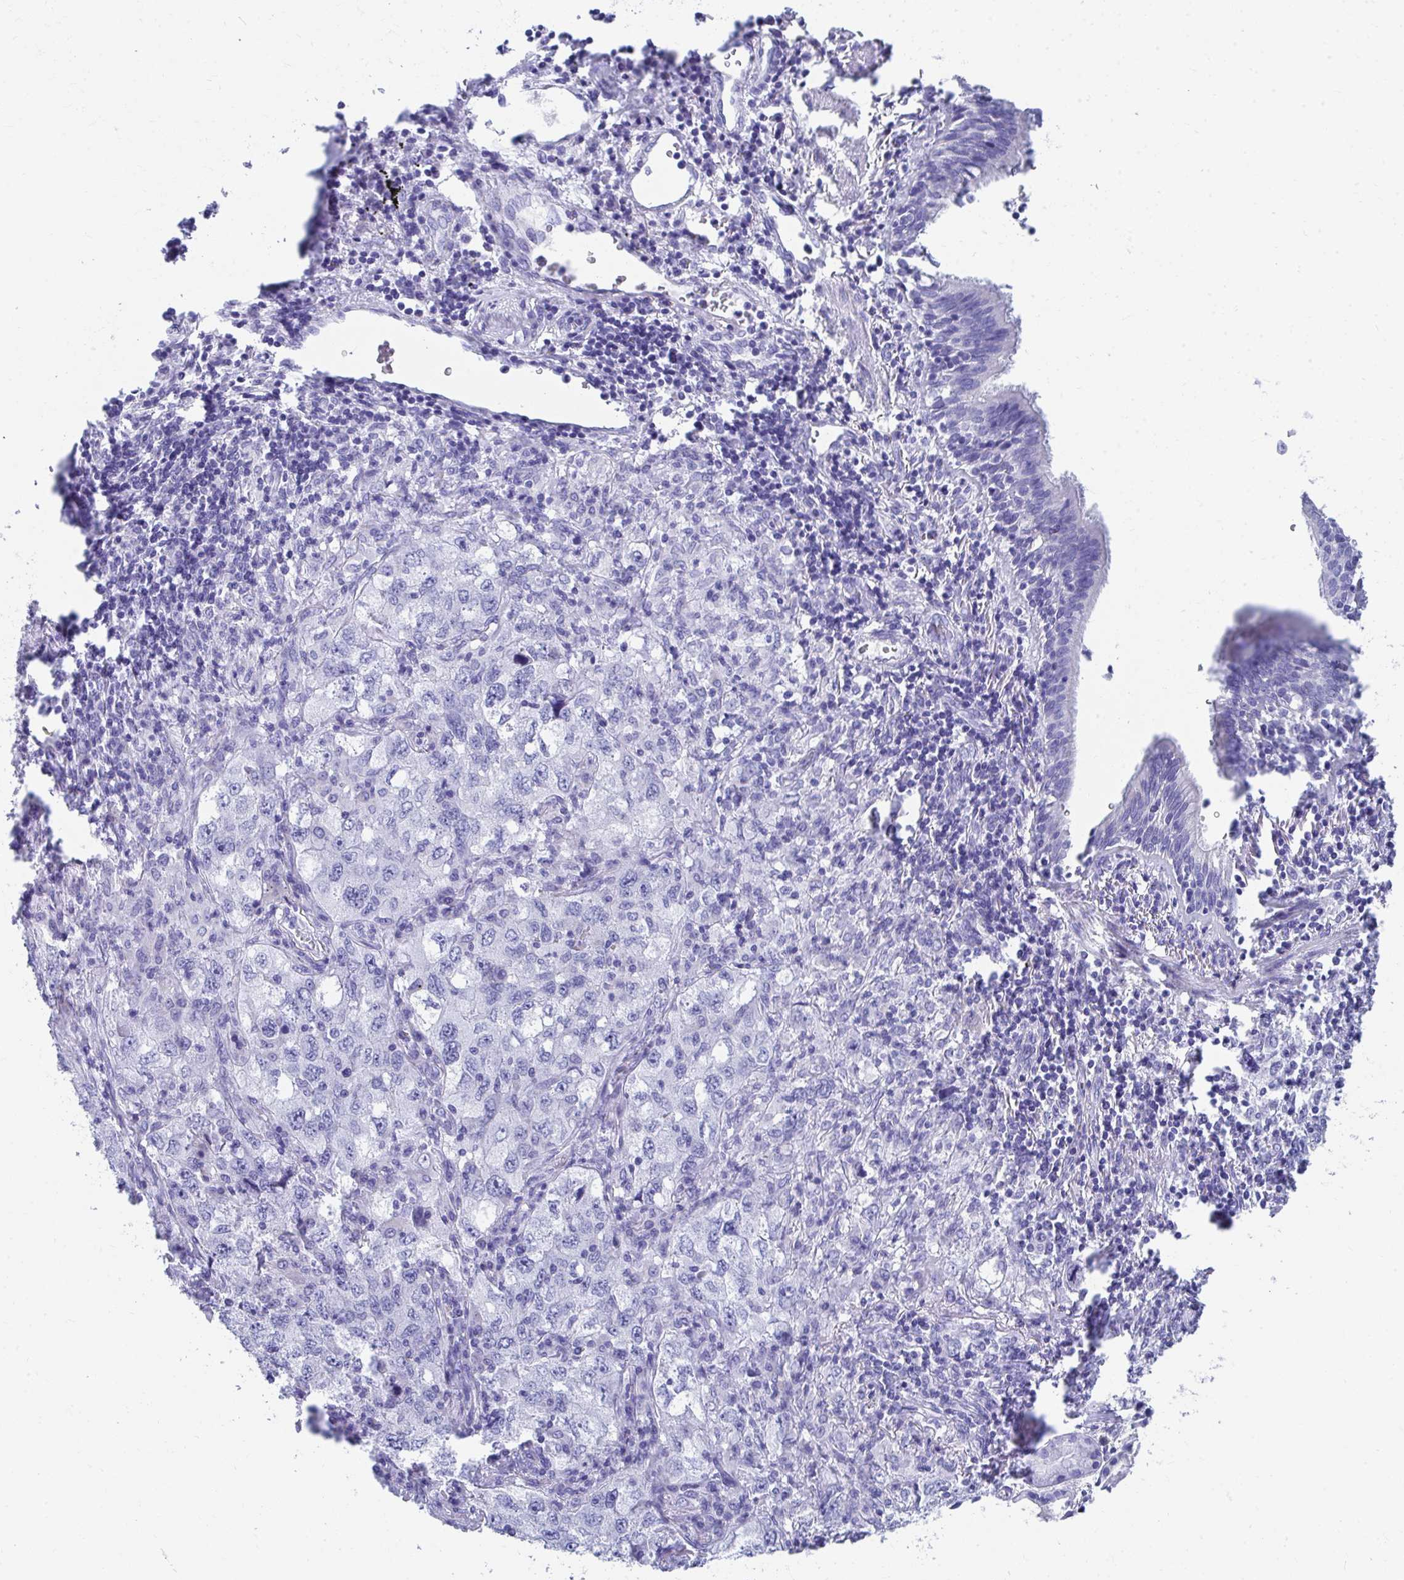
{"staining": {"intensity": "negative", "quantity": "none", "location": "none"}, "tissue": "lung cancer", "cell_type": "Tumor cells", "image_type": "cancer", "snomed": [{"axis": "morphology", "description": "Adenocarcinoma, NOS"}, {"axis": "topography", "description": "Lung"}], "caption": "Immunohistochemistry (IHC) photomicrograph of neoplastic tissue: human lung cancer (adenocarcinoma) stained with DAB (3,3'-diaminobenzidine) demonstrates no significant protein positivity in tumor cells. The staining was performed using DAB (3,3'-diaminobenzidine) to visualize the protein expression in brown, while the nuclei were stained in blue with hematoxylin (Magnification: 20x).", "gene": "HGD", "patient": {"sex": "female", "age": 57}}